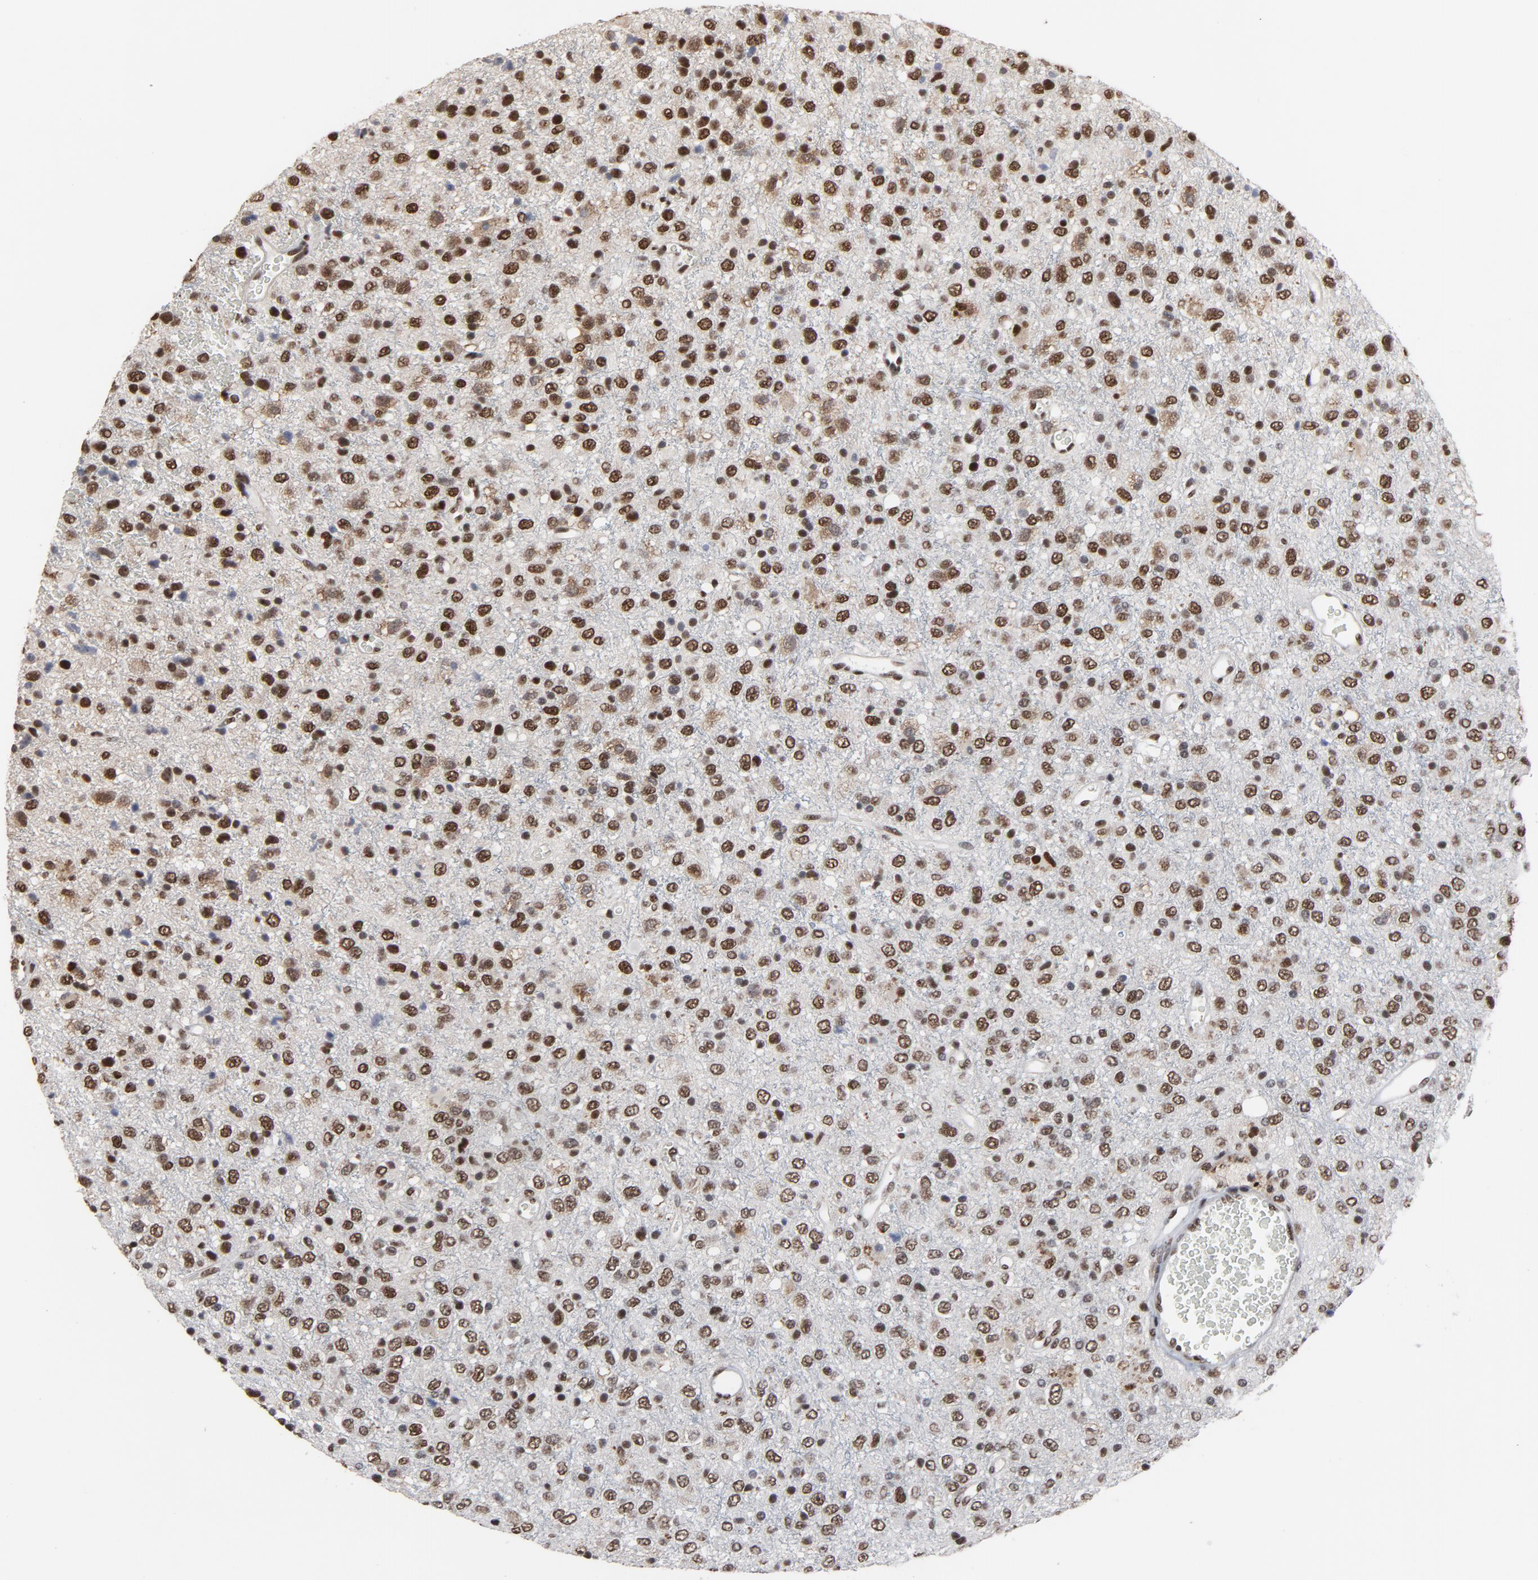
{"staining": {"intensity": "strong", "quantity": ">75%", "location": "nuclear"}, "tissue": "glioma", "cell_type": "Tumor cells", "image_type": "cancer", "snomed": [{"axis": "morphology", "description": "Glioma, malignant, High grade"}, {"axis": "topography", "description": "pancreas cauda"}], "caption": "Immunohistochemistry (IHC) of malignant glioma (high-grade) reveals high levels of strong nuclear positivity in about >75% of tumor cells.", "gene": "MRE11", "patient": {"sex": "male", "age": 60}}